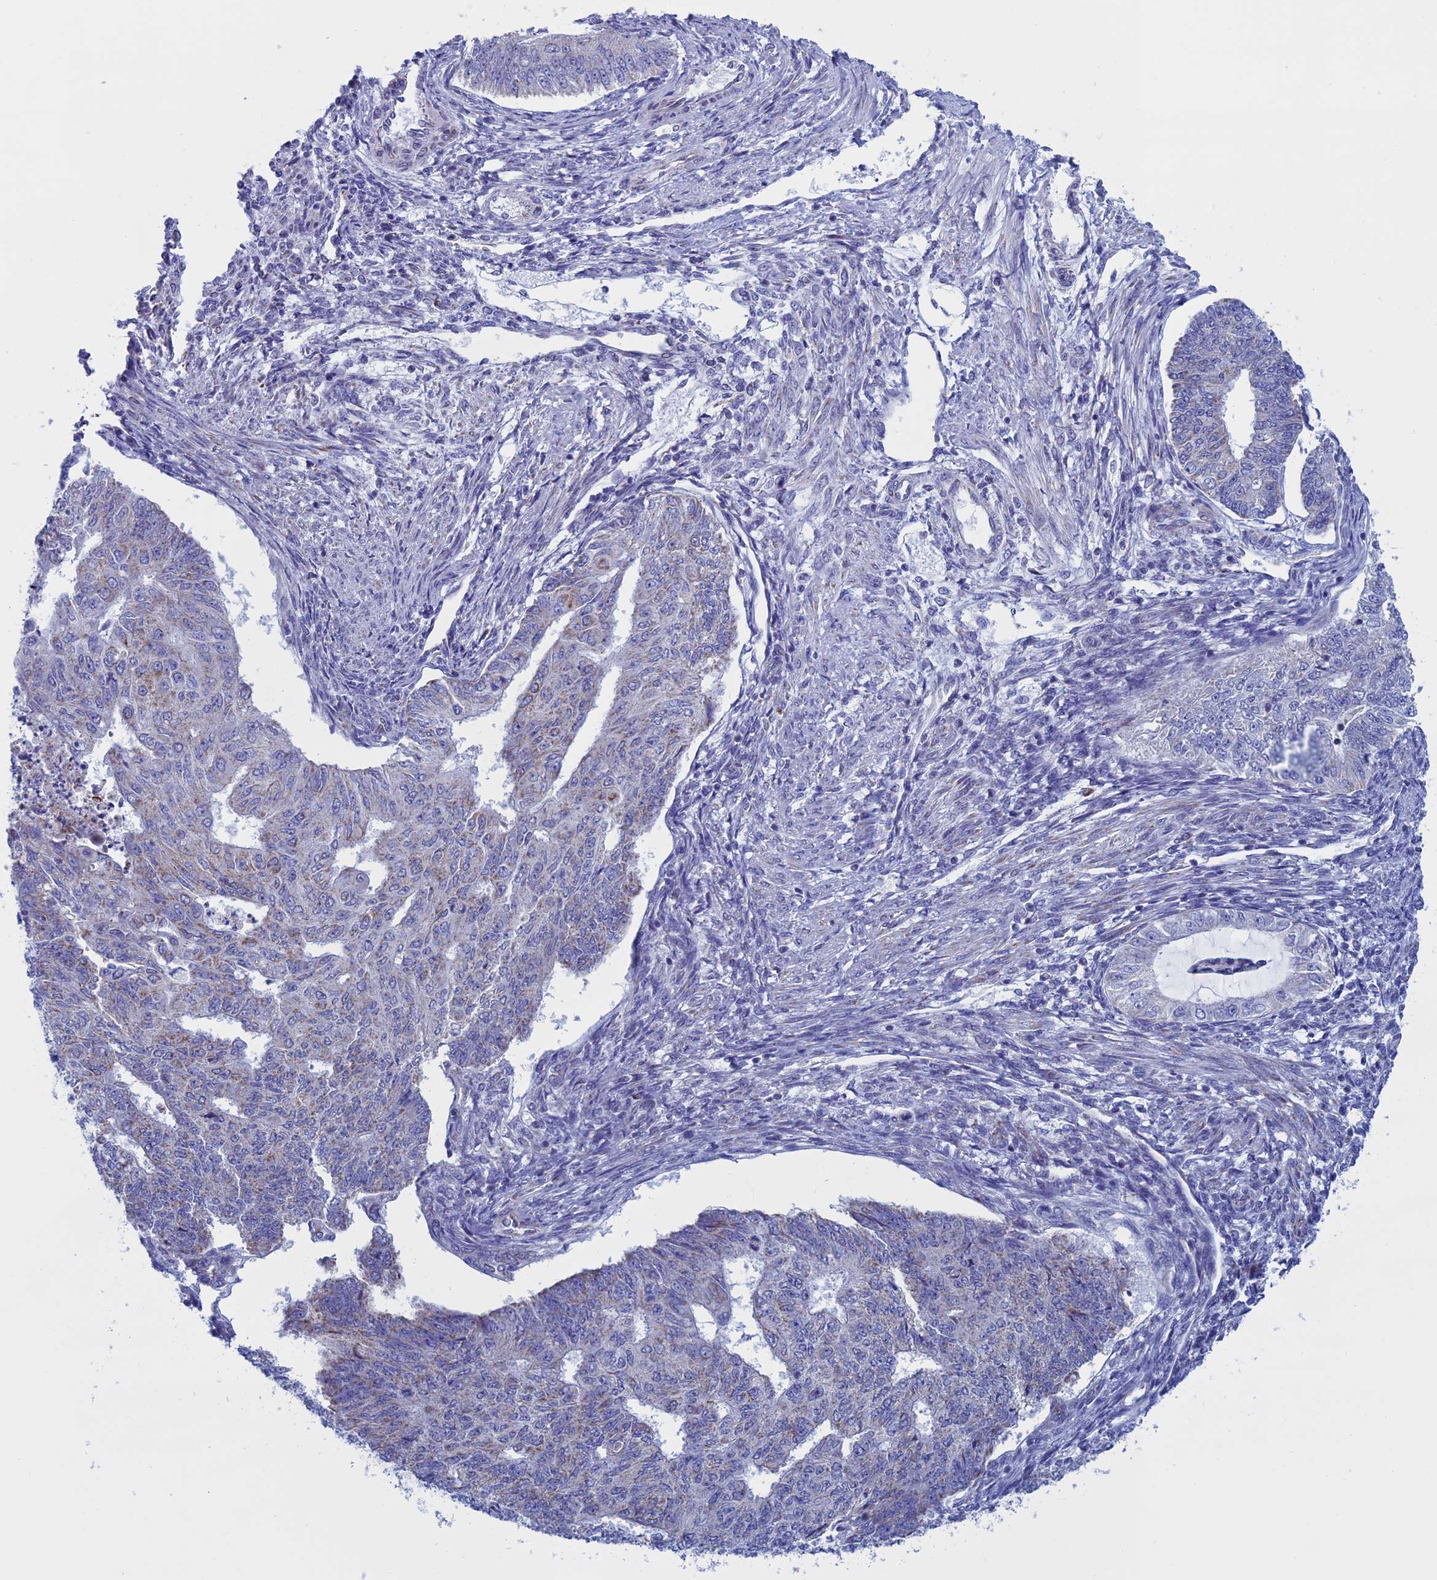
{"staining": {"intensity": "weak", "quantity": "<25%", "location": "cytoplasmic/membranous"}, "tissue": "endometrial cancer", "cell_type": "Tumor cells", "image_type": "cancer", "snomed": [{"axis": "morphology", "description": "Adenocarcinoma, NOS"}, {"axis": "topography", "description": "Endometrium"}], "caption": "The image demonstrates no staining of tumor cells in endometrial cancer (adenocarcinoma). The staining was performed using DAB to visualize the protein expression in brown, while the nuclei were stained in blue with hematoxylin (Magnification: 20x).", "gene": "NDUFB9", "patient": {"sex": "female", "age": 32}}